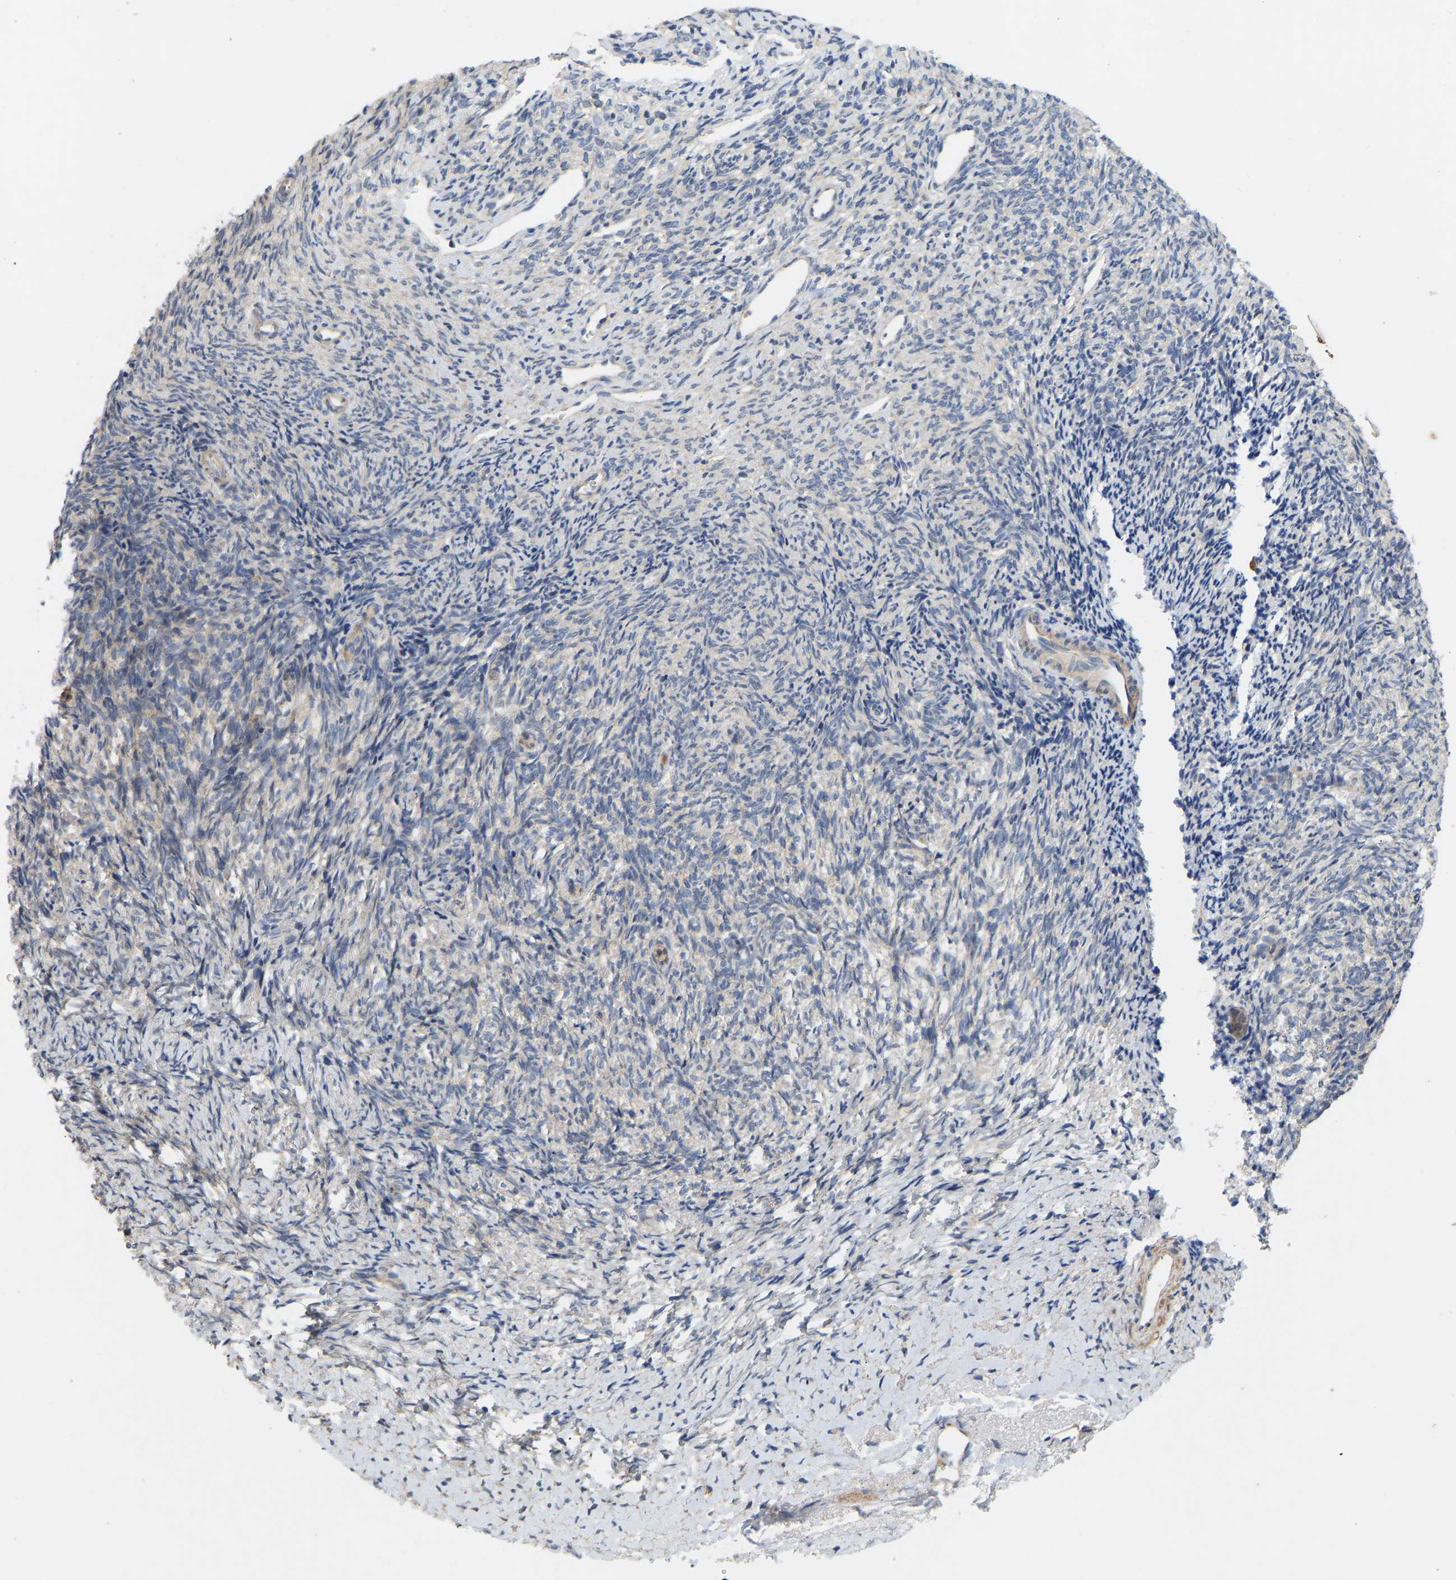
{"staining": {"intensity": "weak", "quantity": "25%-75%", "location": "cytoplasmic/membranous"}, "tissue": "ovary", "cell_type": "Follicle cells", "image_type": "normal", "snomed": [{"axis": "morphology", "description": "Normal tissue, NOS"}, {"axis": "topography", "description": "Ovary"}], "caption": "Protein staining of benign ovary demonstrates weak cytoplasmic/membranous expression in about 25%-75% of follicle cells. Ihc stains the protein in brown and the nuclei are stained blue.", "gene": "HACD2", "patient": {"sex": "female", "age": 41}}